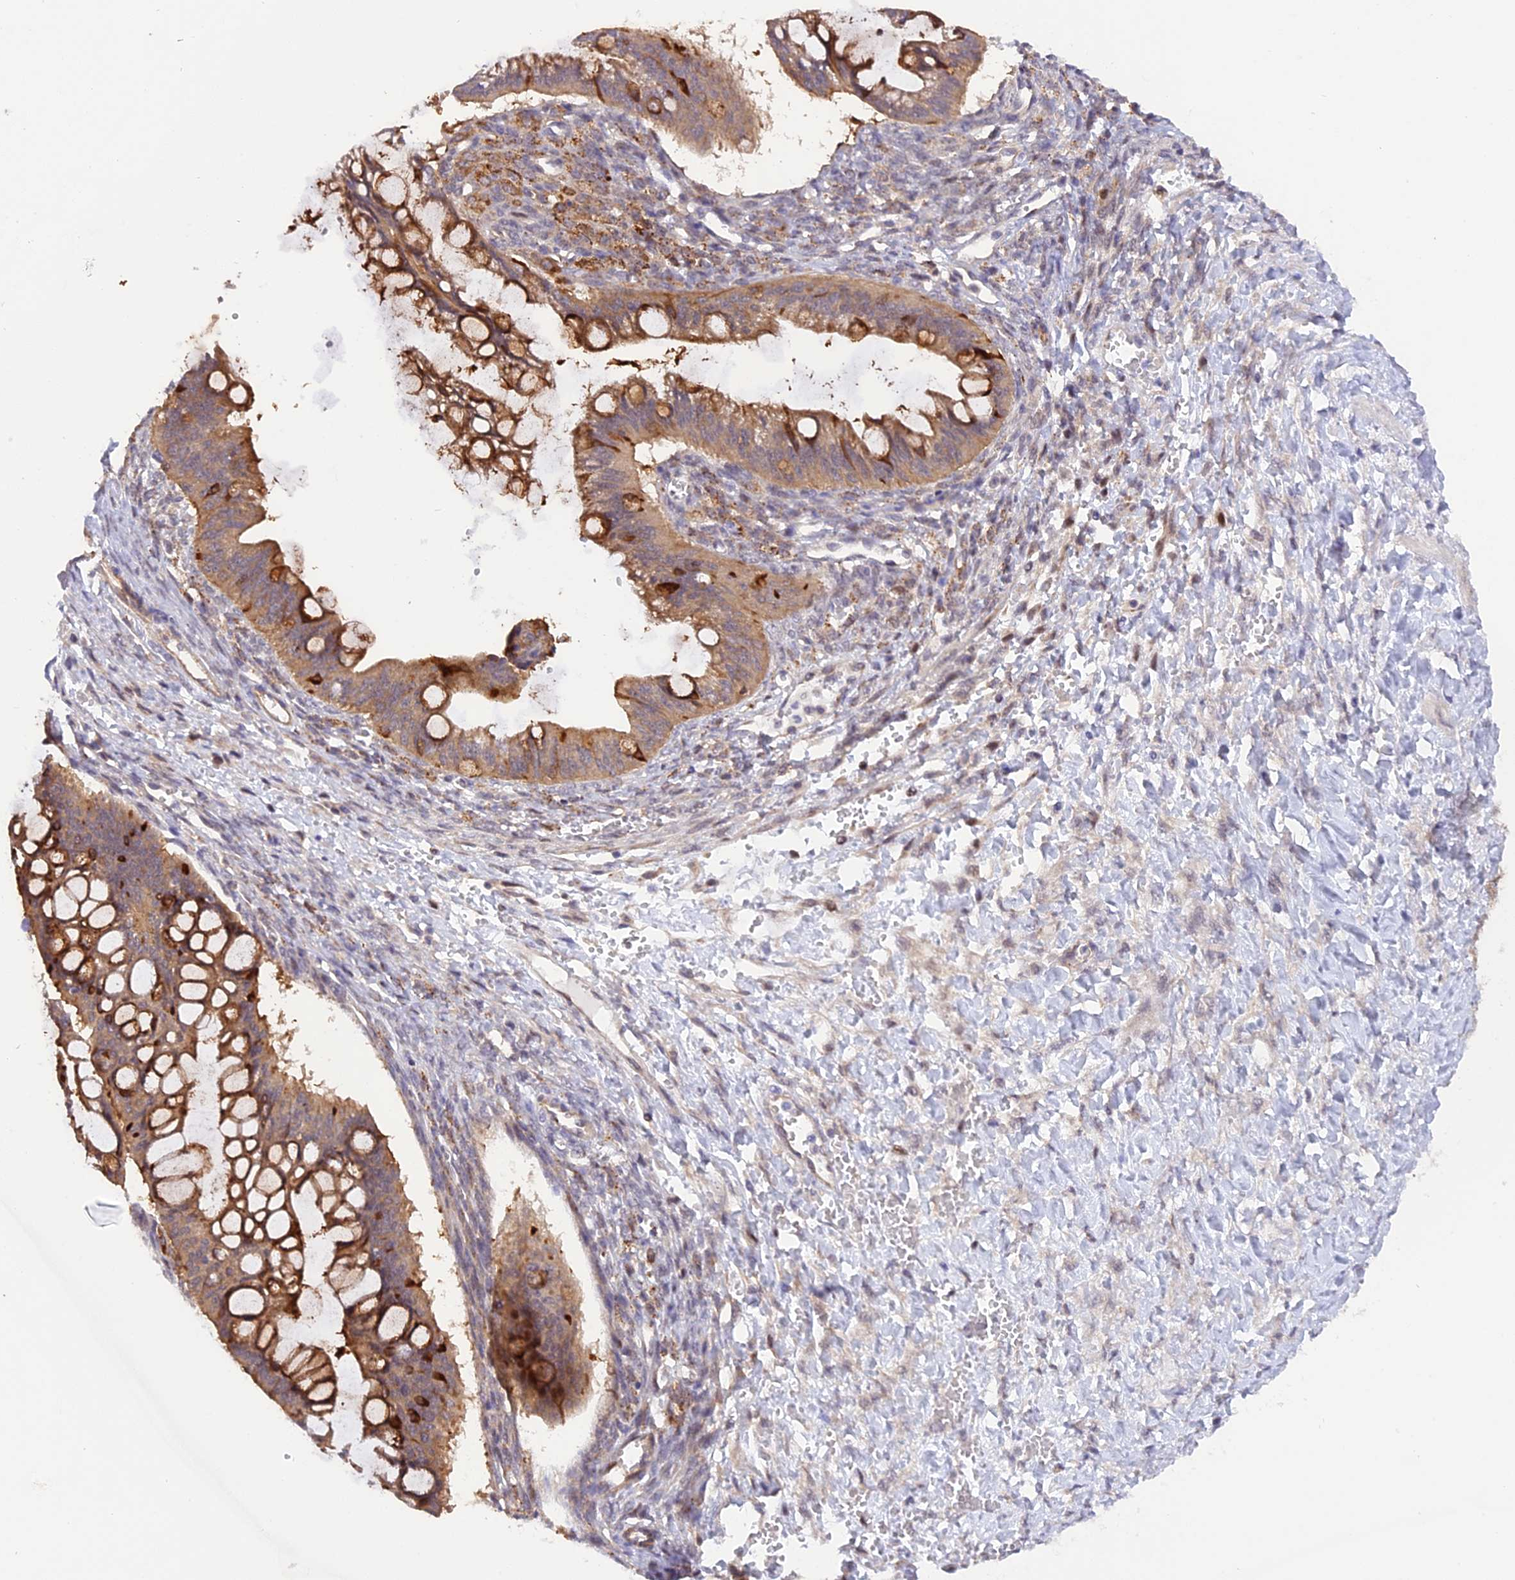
{"staining": {"intensity": "moderate", "quantity": ">75%", "location": "cytoplasmic/membranous"}, "tissue": "ovarian cancer", "cell_type": "Tumor cells", "image_type": "cancer", "snomed": [{"axis": "morphology", "description": "Cystadenocarcinoma, mucinous, NOS"}, {"axis": "topography", "description": "Ovary"}], "caption": "Immunohistochemical staining of mucinous cystadenocarcinoma (ovarian) displays moderate cytoplasmic/membranous protein positivity in about >75% of tumor cells.", "gene": "SAMD4A", "patient": {"sex": "female", "age": 73}}